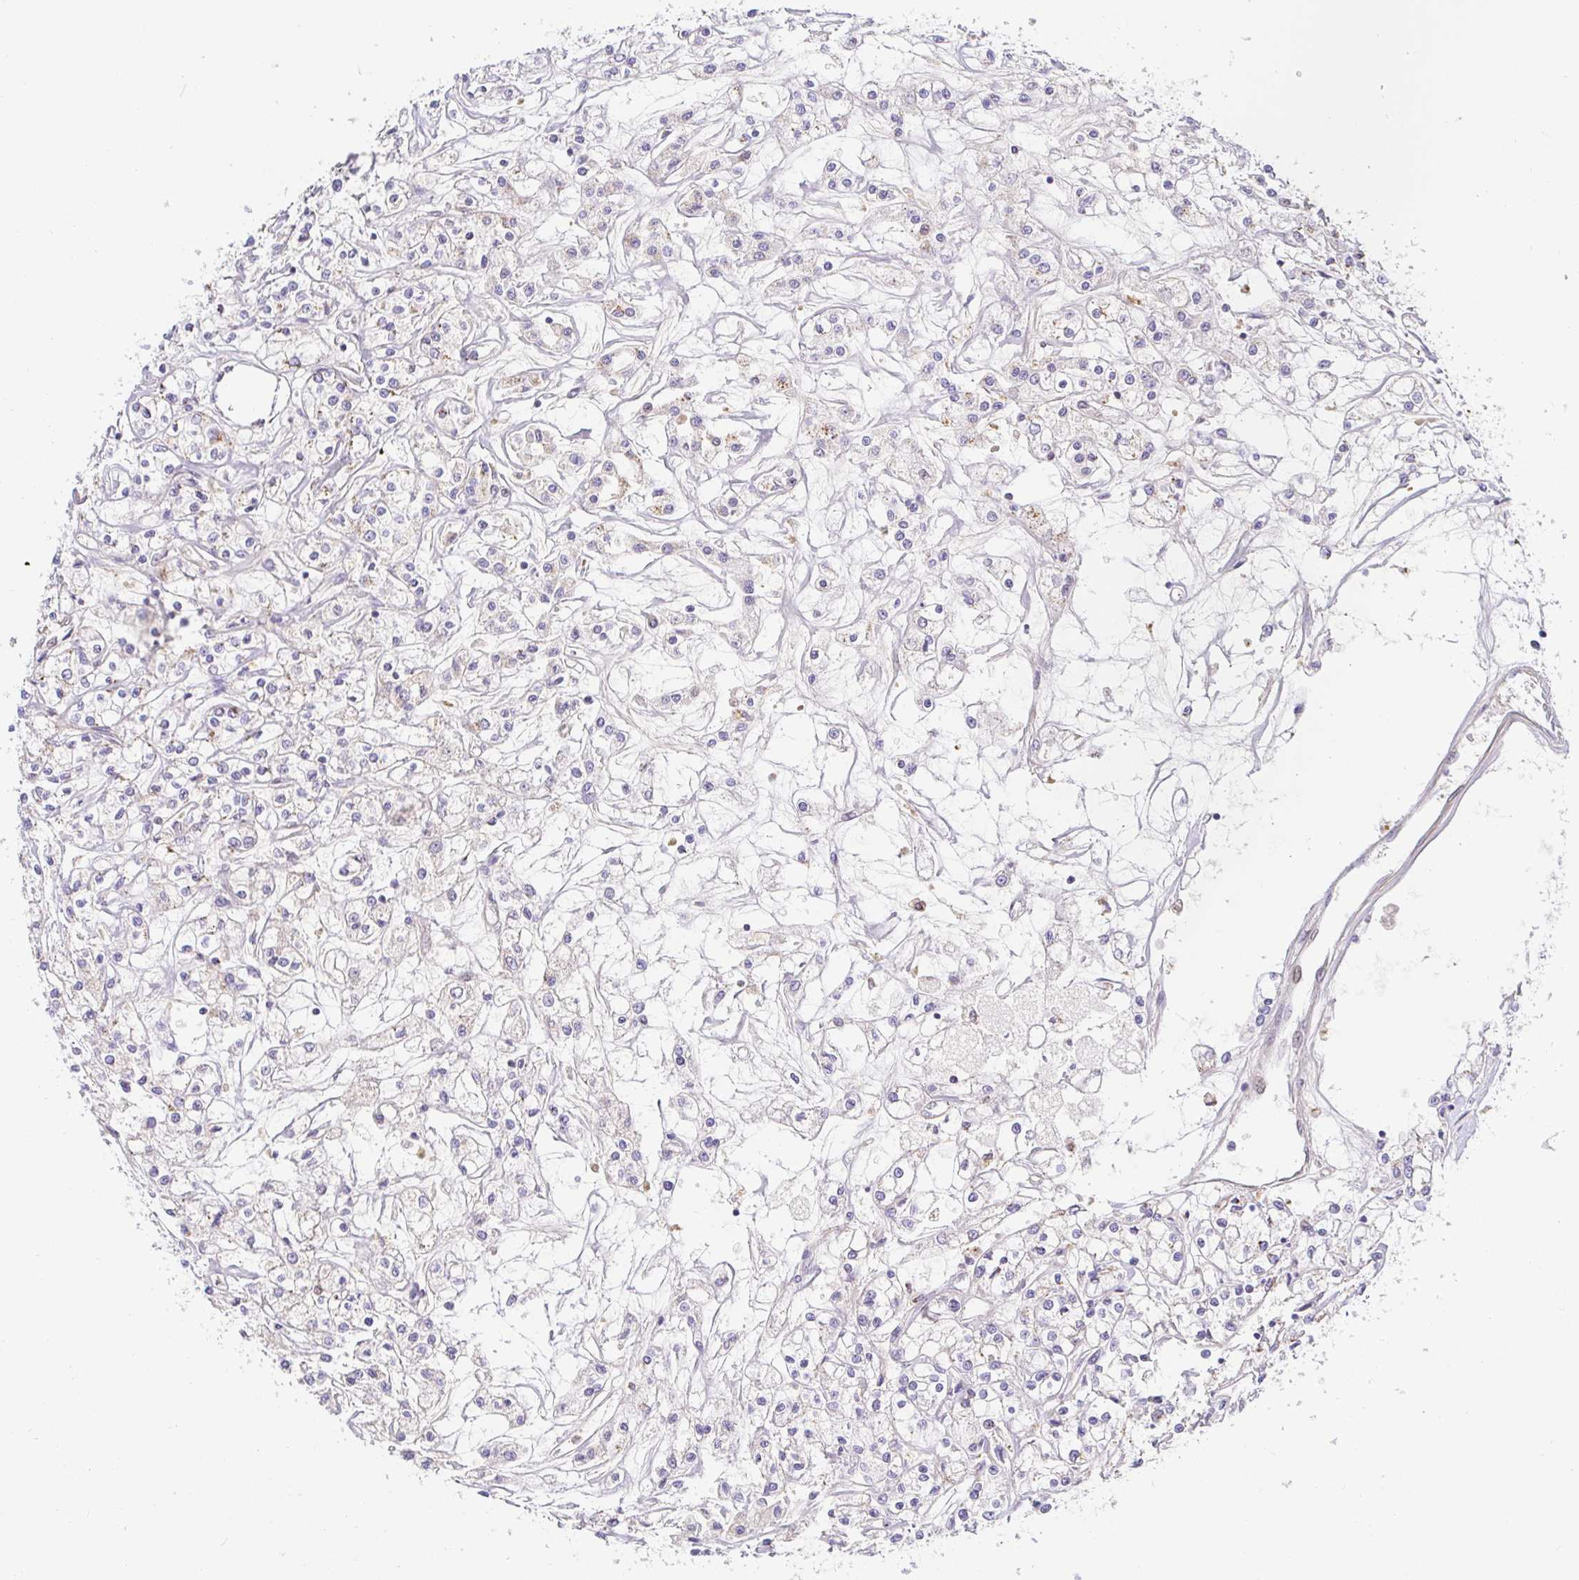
{"staining": {"intensity": "negative", "quantity": "none", "location": "none"}, "tissue": "renal cancer", "cell_type": "Tumor cells", "image_type": "cancer", "snomed": [{"axis": "morphology", "description": "Adenocarcinoma, NOS"}, {"axis": "topography", "description": "Kidney"}], "caption": "Tumor cells show no significant staining in renal cancer.", "gene": "OR51D1", "patient": {"sex": "female", "age": 59}}